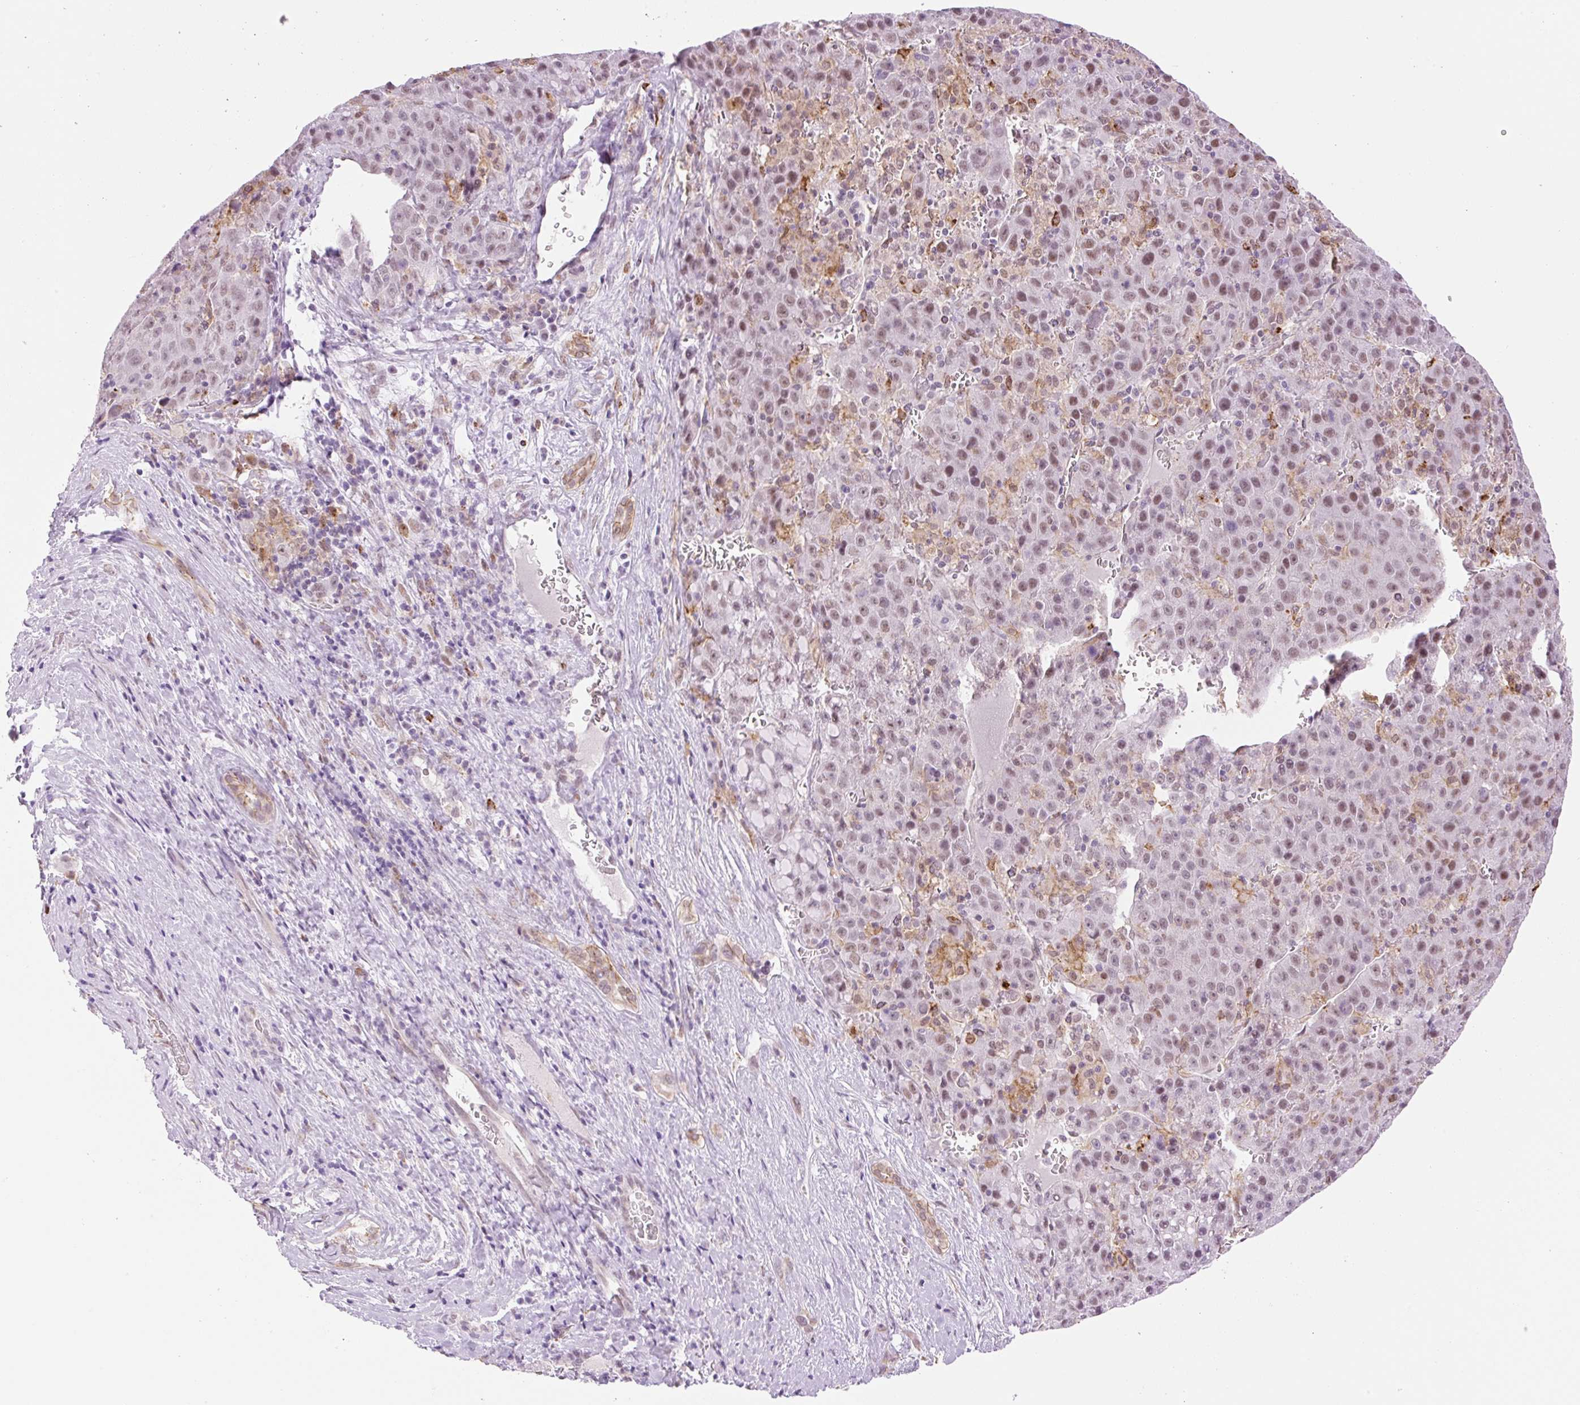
{"staining": {"intensity": "moderate", "quantity": ">75%", "location": "cytoplasmic/membranous,nuclear"}, "tissue": "liver cancer", "cell_type": "Tumor cells", "image_type": "cancer", "snomed": [{"axis": "morphology", "description": "Carcinoma, Hepatocellular, NOS"}, {"axis": "topography", "description": "Liver"}], "caption": "Brown immunohistochemical staining in liver cancer exhibits moderate cytoplasmic/membranous and nuclear positivity in approximately >75% of tumor cells. (Stains: DAB (3,3'-diaminobenzidine) in brown, nuclei in blue, Microscopy: brightfield microscopy at high magnification).", "gene": "PALM3", "patient": {"sex": "female", "age": 53}}